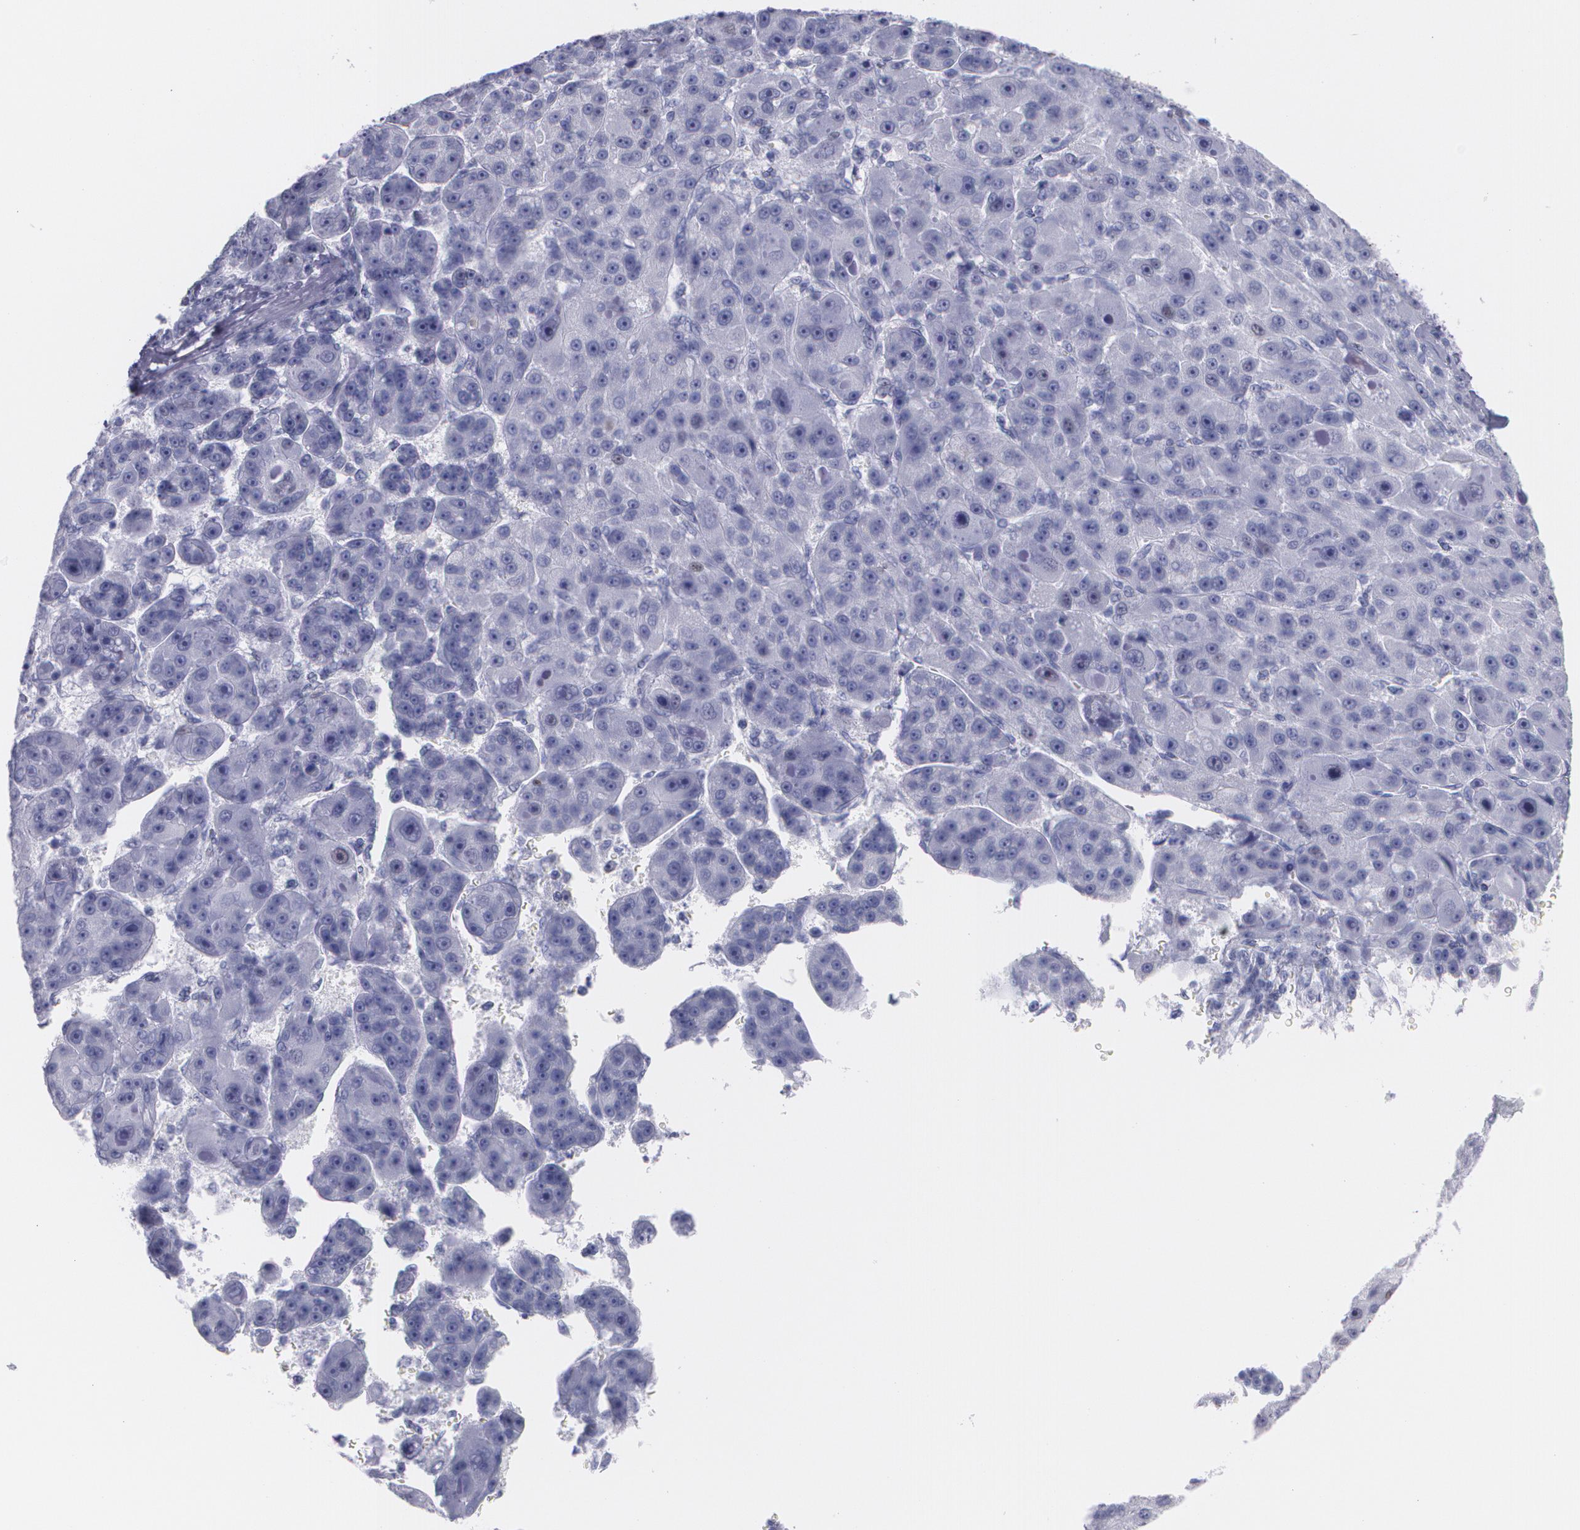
{"staining": {"intensity": "weak", "quantity": "<25%", "location": "nuclear"}, "tissue": "liver cancer", "cell_type": "Tumor cells", "image_type": "cancer", "snomed": [{"axis": "morphology", "description": "Carcinoma, Hepatocellular, NOS"}, {"axis": "topography", "description": "Liver"}], "caption": "Immunohistochemistry photomicrograph of neoplastic tissue: hepatocellular carcinoma (liver) stained with DAB shows no significant protein staining in tumor cells. Brightfield microscopy of immunohistochemistry stained with DAB (brown) and hematoxylin (blue), captured at high magnification.", "gene": "TP53", "patient": {"sex": "male", "age": 76}}